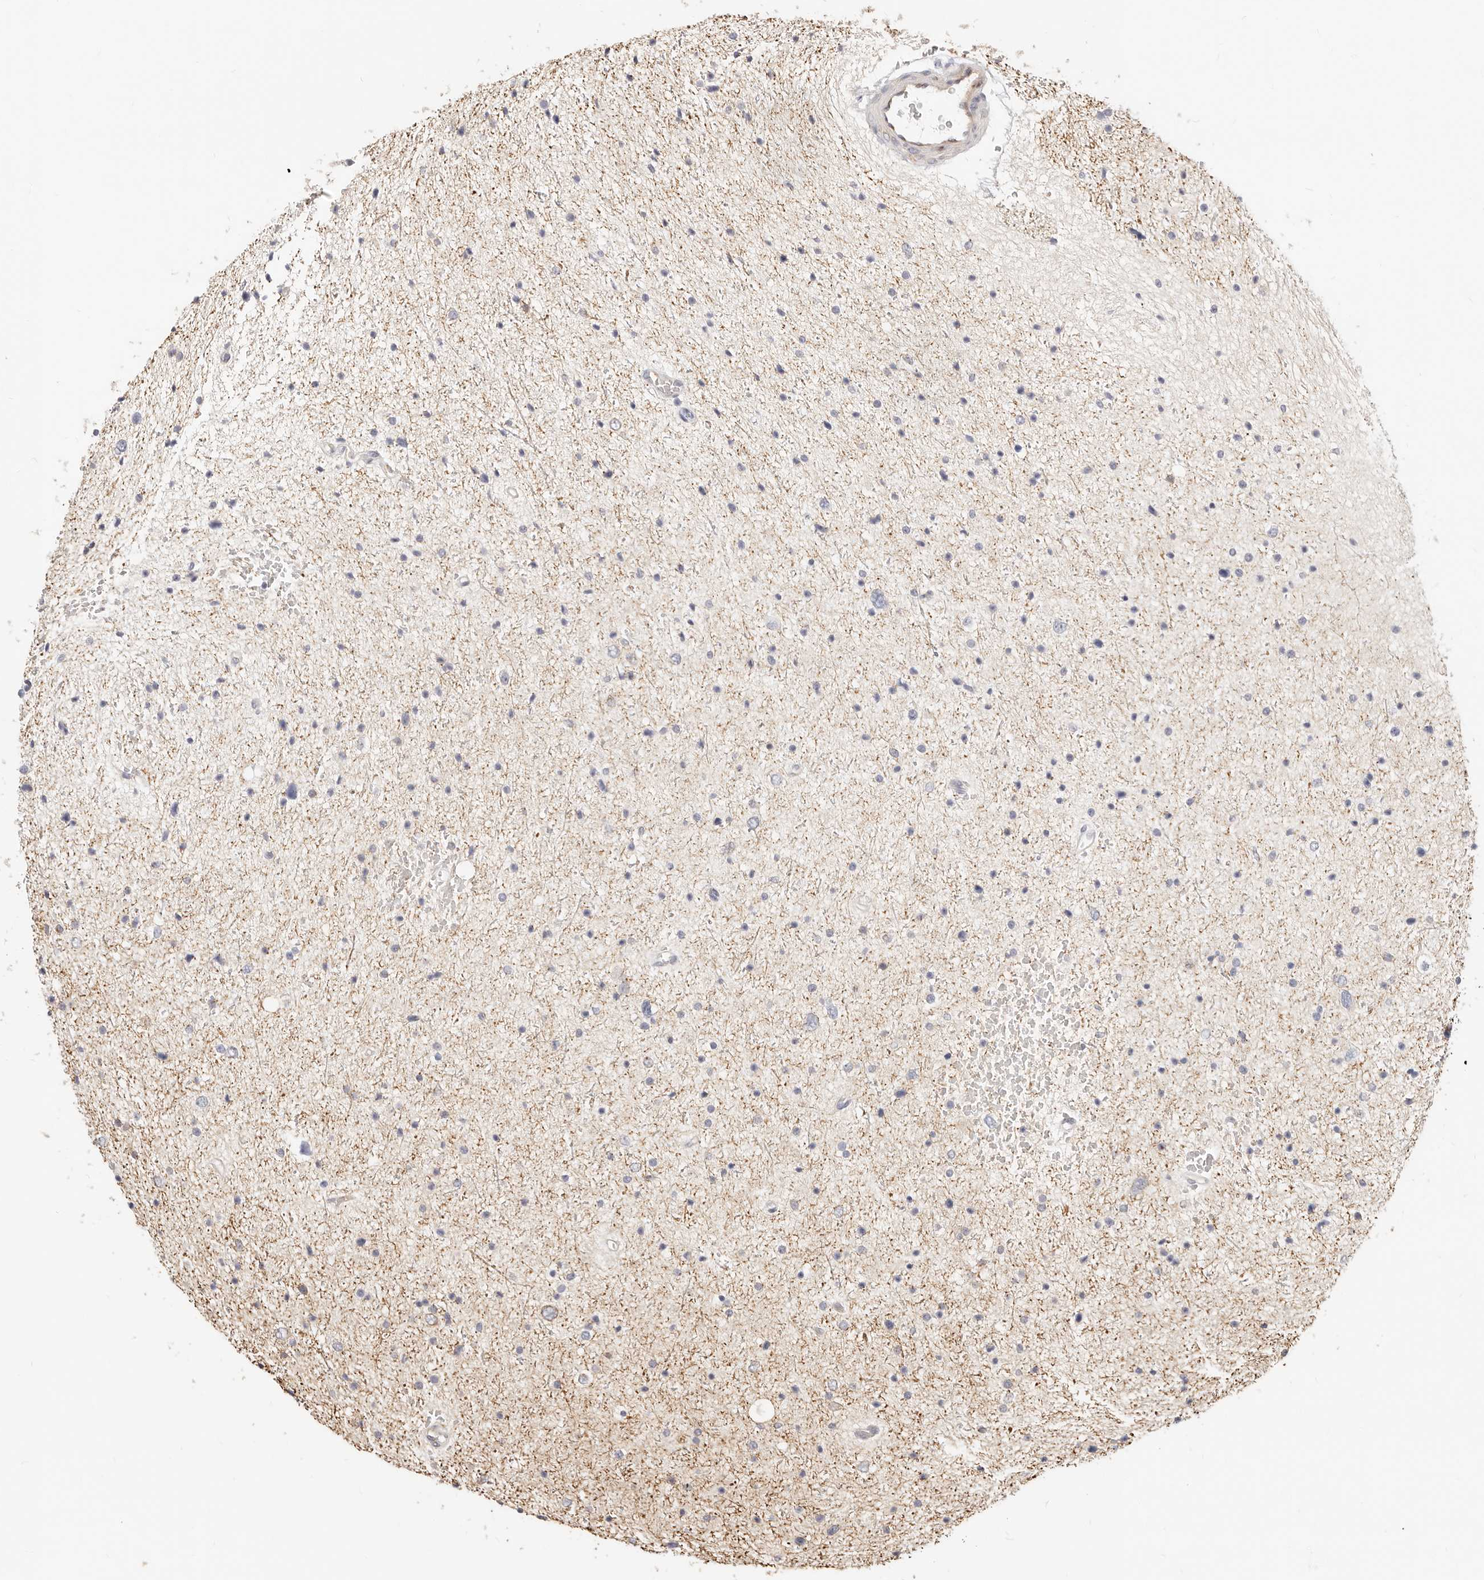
{"staining": {"intensity": "weak", "quantity": "<25%", "location": "cytoplasmic/membranous"}, "tissue": "glioma", "cell_type": "Tumor cells", "image_type": "cancer", "snomed": [{"axis": "morphology", "description": "Glioma, malignant, Low grade"}, {"axis": "topography", "description": "Brain"}], "caption": "This is a photomicrograph of IHC staining of malignant low-grade glioma, which shows no staining in tumor cells.", "gene": "DTNBP1", "patient": {"sex": "female", "age": 37}}